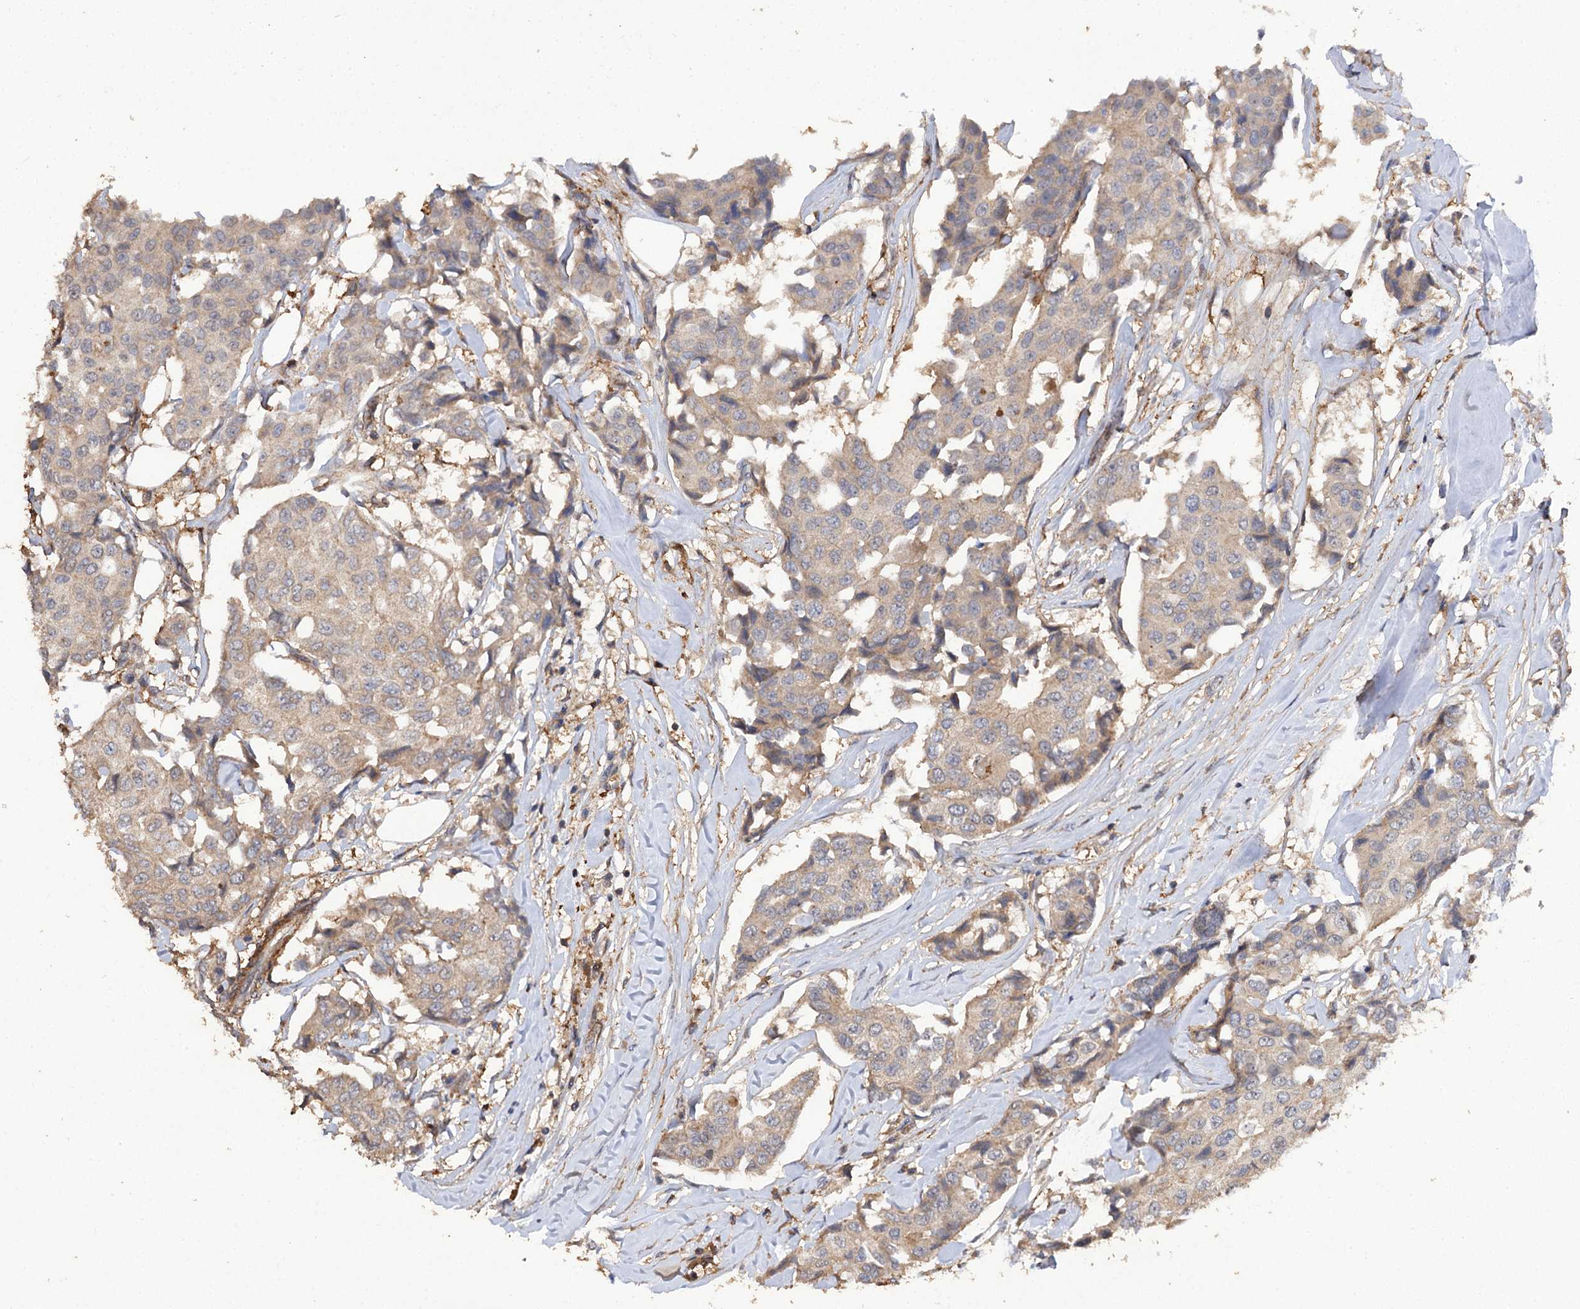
{"staining": {"intensity": "weak", "quantity": "25%-75%", "location": "cytoplasmic/membranous"}, "tissue": "breast cancer", "cell_type": "Tumor cells", "image_type": "cancer", "snomed": [{"axis": "morphology", "description": "Duct carcinoma"}, {"axis": "topography", "description": "Breast"}], "caption": "IHC histopathology image of human breast cancer stained for a protein (brown), which exhibits low levels of weak cytoplasmic/membranous staining in about 25%-75% of tumor cells.", "gene": "FBXW8", "patient": {"sex": "female", "age": 80}}